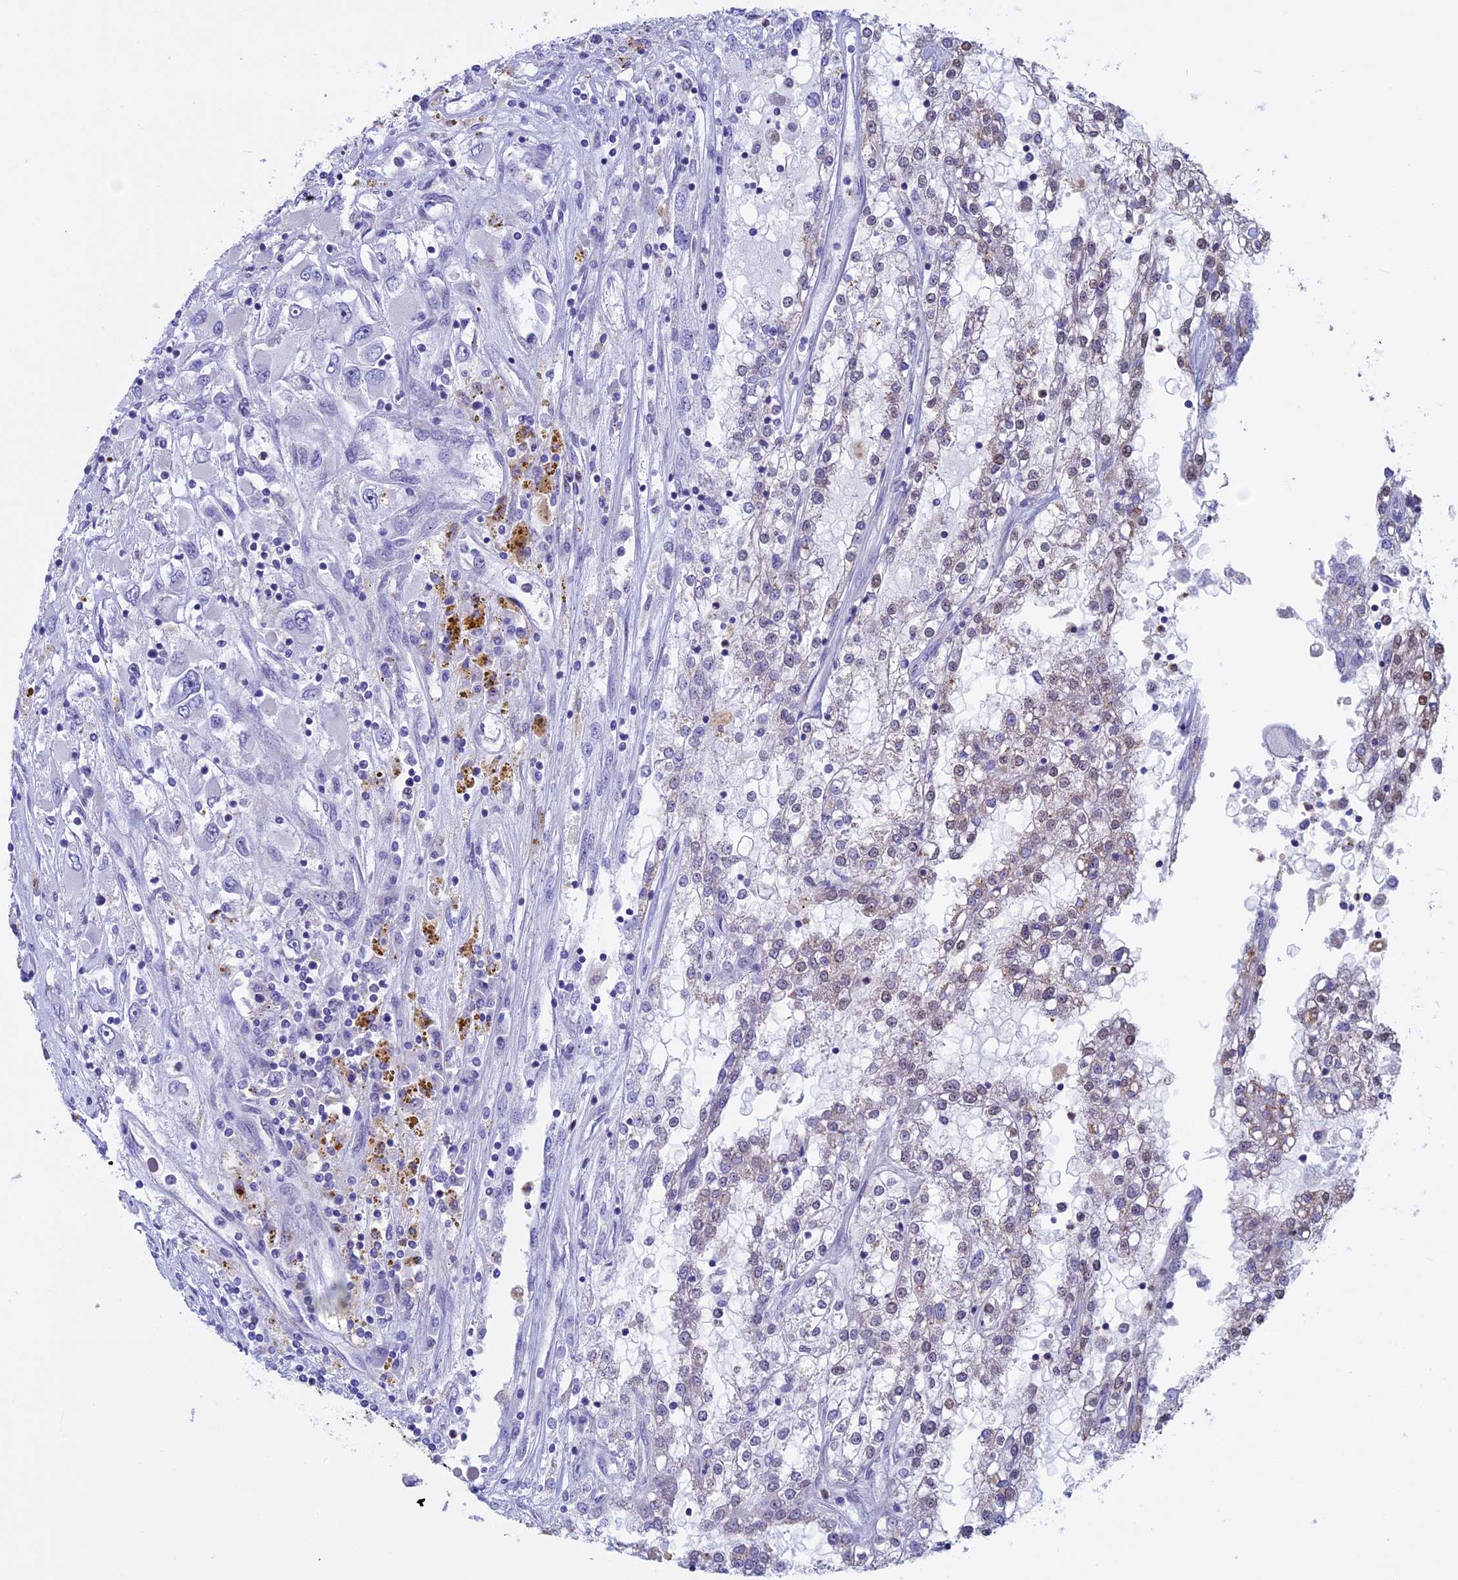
{"staining": {"intensity": "negative", "quantity": "none", "location": "none"}, "tissue": "renal cancer", "cell_type": "Tumor cells", "image_type": "cancer", "snomed": [{"axis": "morphology", "description": "Adenocarcinoma, NOS"}, {"axis": "topography", "description": "Kidney"}], "caption": "Immunohistochemical staining of adenocarcinoma (renal) displays no significant staining in tumor cells.", "gene": "ACSS1", "patient": {"sex": "female", "age": 52}}